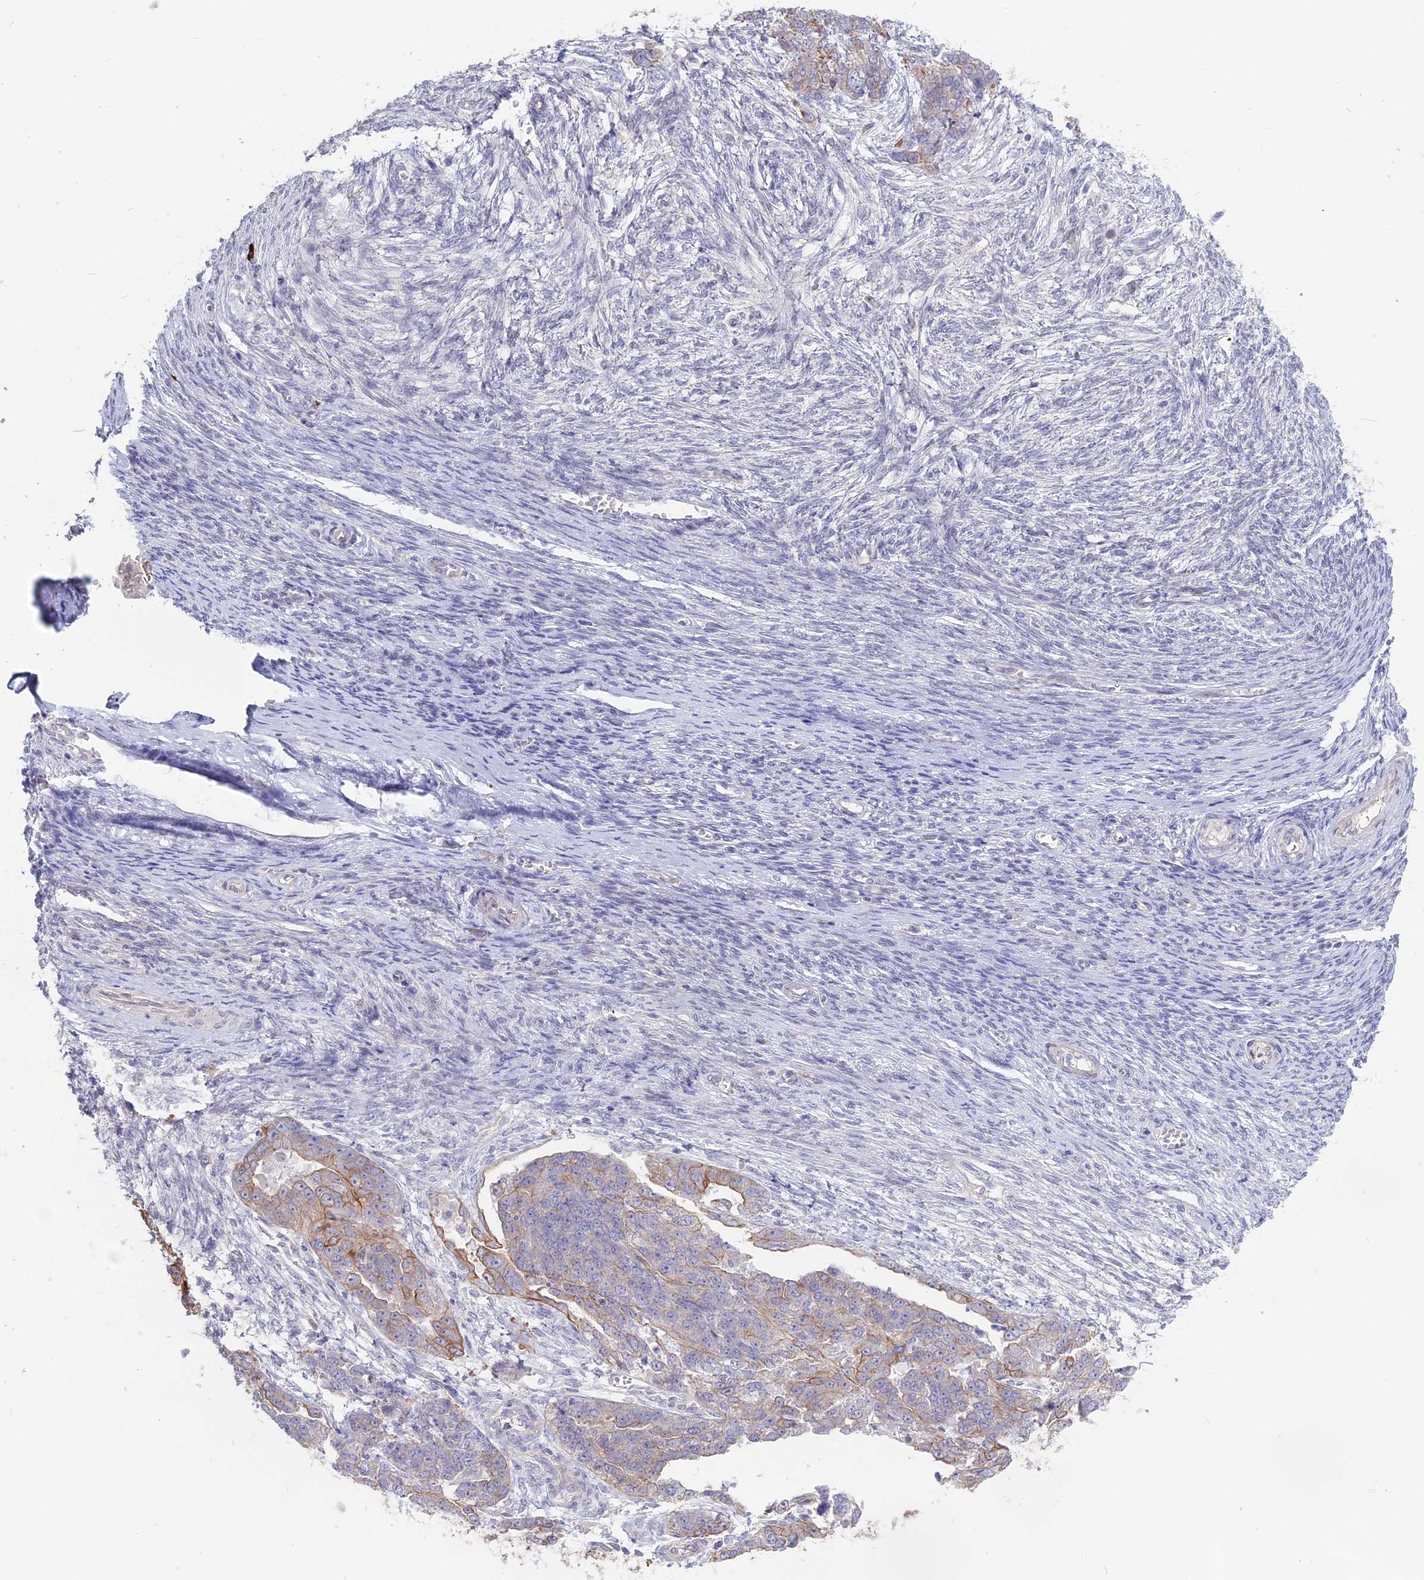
{"staining": {"intensity": "moderate", "quantity": "25%-75%", "location": "cytoplasmic/membranous"}, "tissue": "ovarian cancer", "cell_type": "Tumor cells", "image_type": "cancer", "snomed": [{"axis": "morphology", "description": "Cystadenocarcinoma, serous, NOS"}, {"axis": "topography", "description": "Ovary"}], "caption": "A high-resolution image shows IHC staining of ovarian cancer (serous cystadenocarcinoma), which exhibits moderate cytoplasmic/membranous positivity in approximately 25%-75% of tumor cells. Using DAB (3,3'-diaminobenzidine) (brown) and hematoxylin (blue) stains, captured at high magnification using brightfield microscopy.", "gene": "MYO5B", "patient": {"sex": "female", "age": 44}}